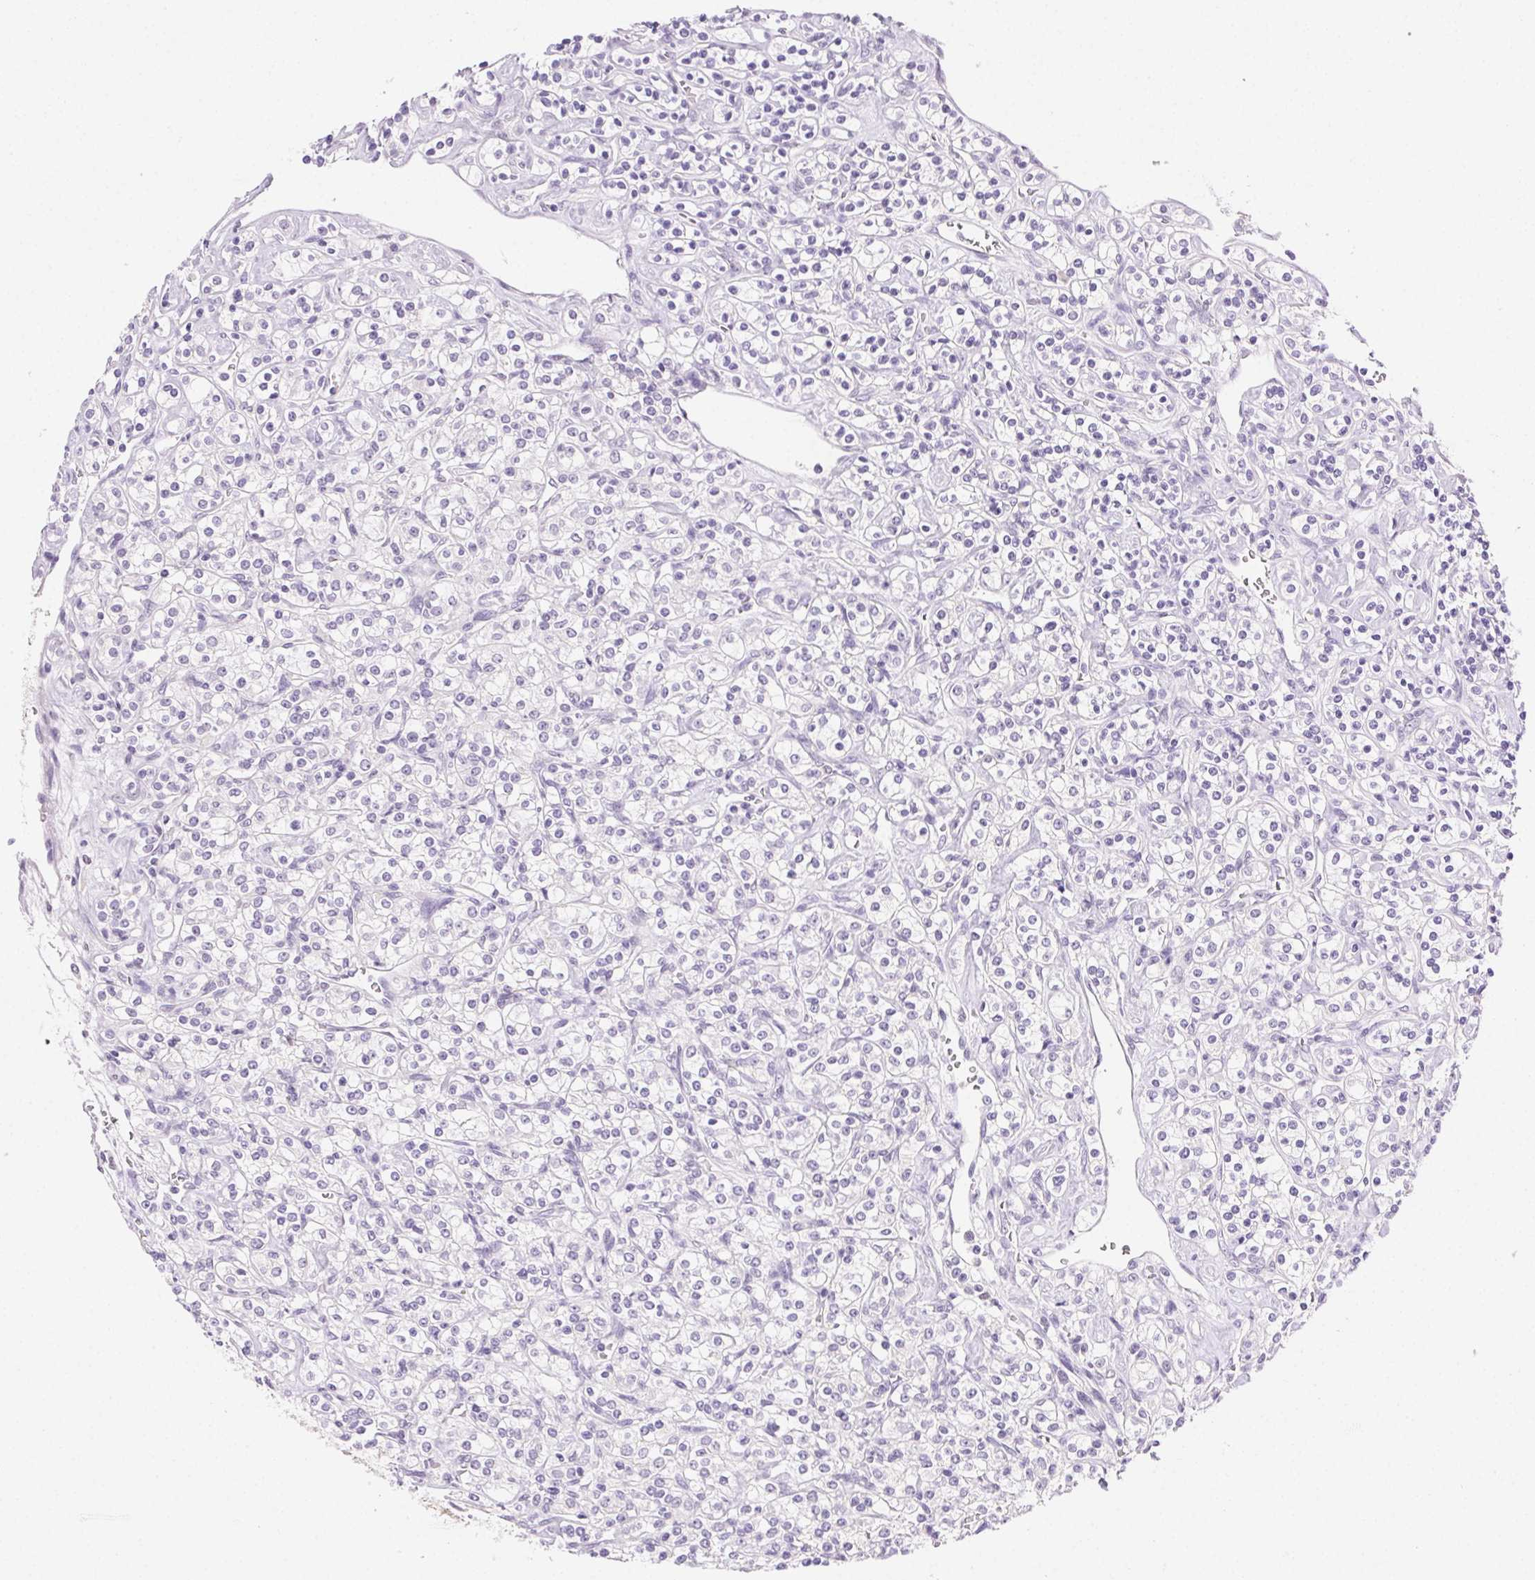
{"staining": {"intensity": "negative", "quantity": "none", "location": "none"}, "tissue": "renal cancer", "cell_type": "Tumor cells", "image_type": "cancer", "snomed": [{"axis": "morphology", "description": "Adenocarcinoma, NOS"}, {"axis": "topography", "description": "Kidney"}], "caption": "Protein analysis of adenocarcinoma (renal) reveals no significant expression in tumor cells.", "gene": "CLDN10", "patient": {"sex": "male", "age": 77}}